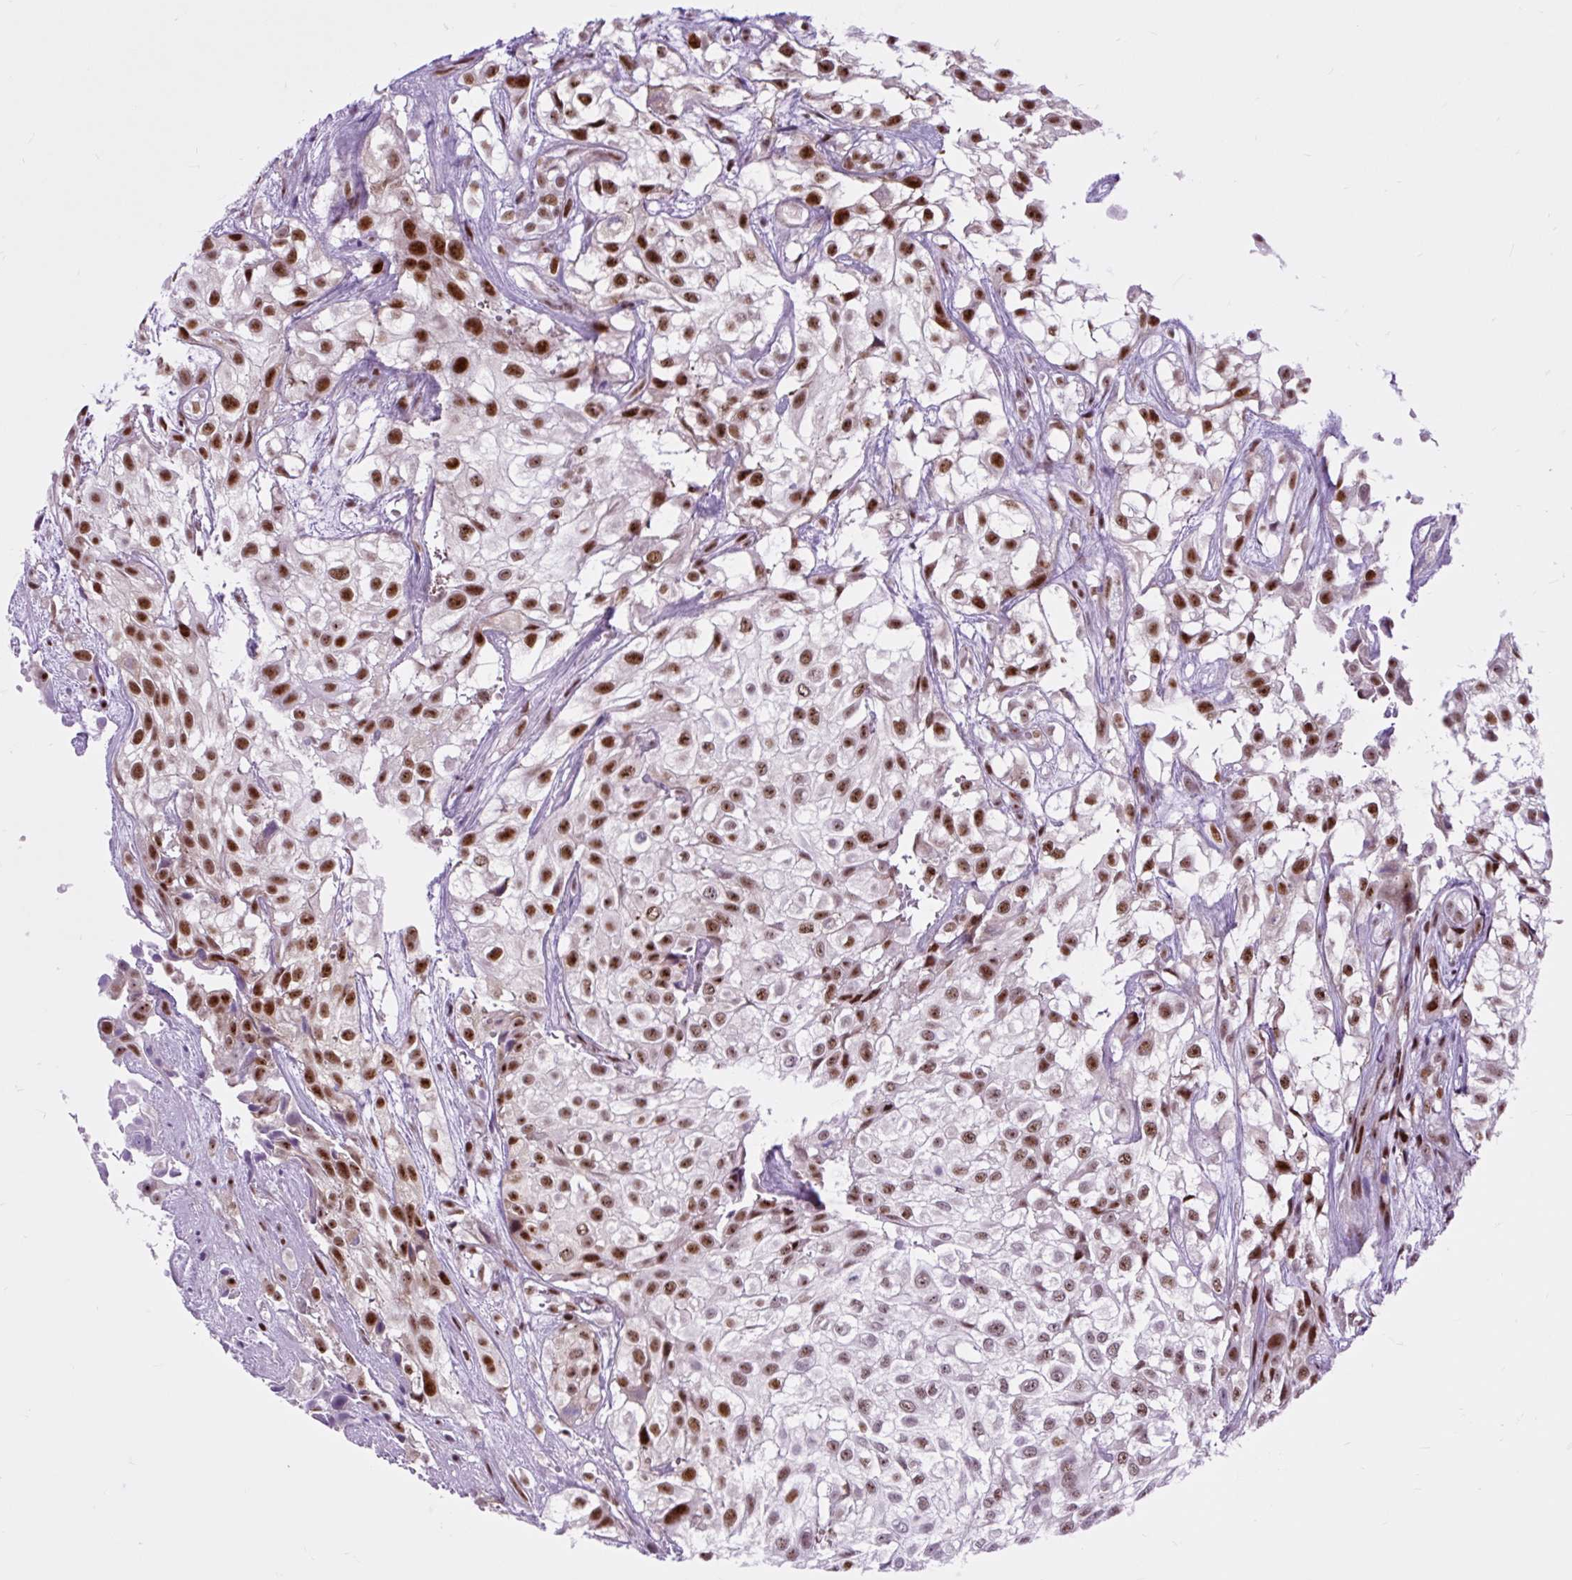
{"staining": {"intensity": "strong", "quantity": ">75%", "location": "nuclear"}, "tissue": "urothelial cancer", "cell_type": "Tumor cells", "image_type": "cancer", "snomed": [{"axis": "morphology", "description": "Urothelial carcinoma, High grade"}, {"axis": "topography", "description": "Urinary bladder"}], "caption": "About >75% of tumor cells in urothelial carcinoma (high-grade) exhibit strong nuclear protein staining as visualized by brown immunohistochemical staining.", "gene": "CLK2", "patient": {"sex": "male", "age": 56}}